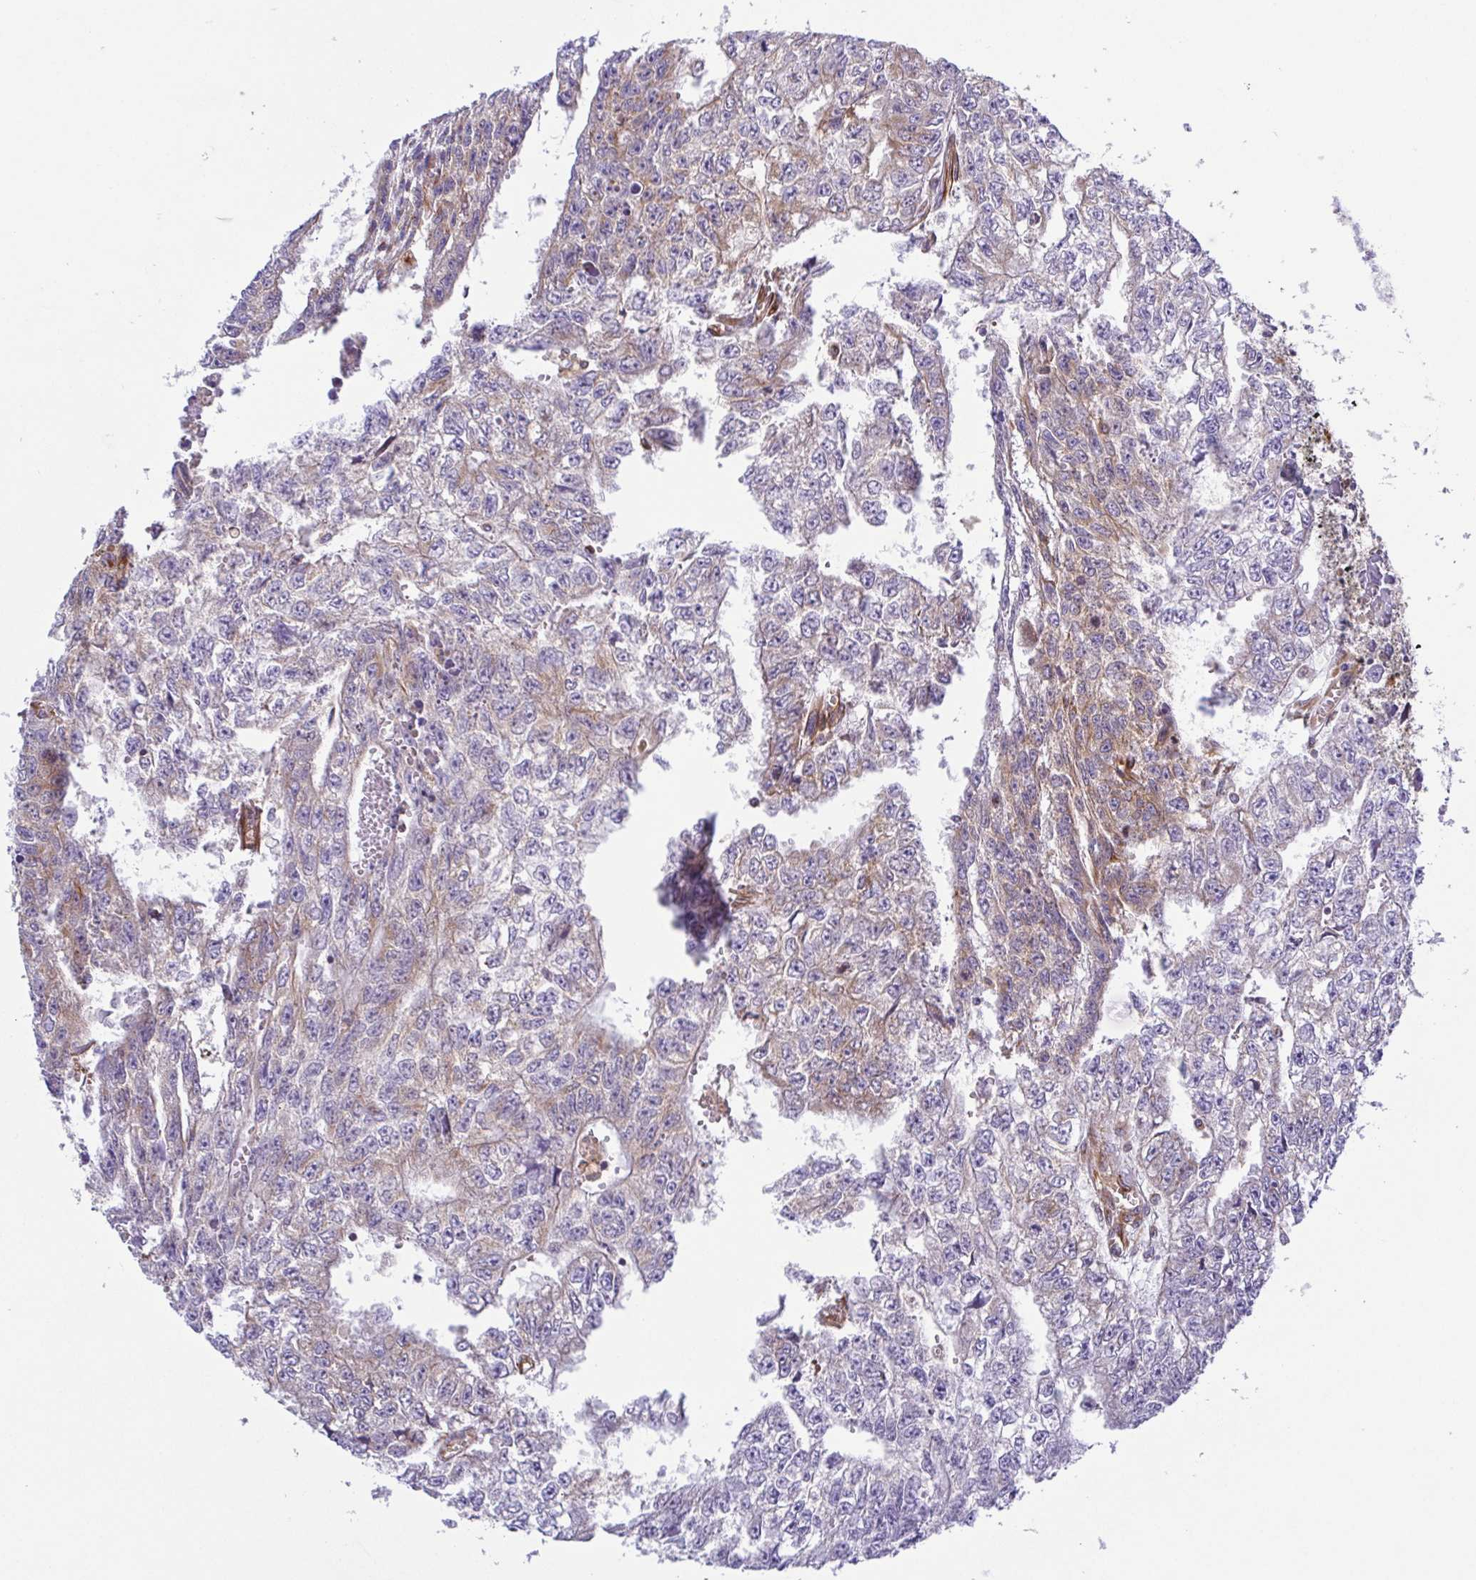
{"staining": {"intensity": "negative", "quantity": "none", "location": "none"}, "tissue": "testis cancer", "cell_type": "Tumor cells", "image_type": "cancer", "snomed": [{"axis": "morphology", "description": "Carcinoma, Embryonal, NOS"}, {"axis": "morphology", "description": "Teratoma, malignant, NOS"}, {"axis": "topography", "description": "Testis"}], "caption": "Histopathology image shows no significant protein expression in tumor cells of testis cancer.", "gene": "KIF5B", "patient": {"sex": "male", "age": 24}}